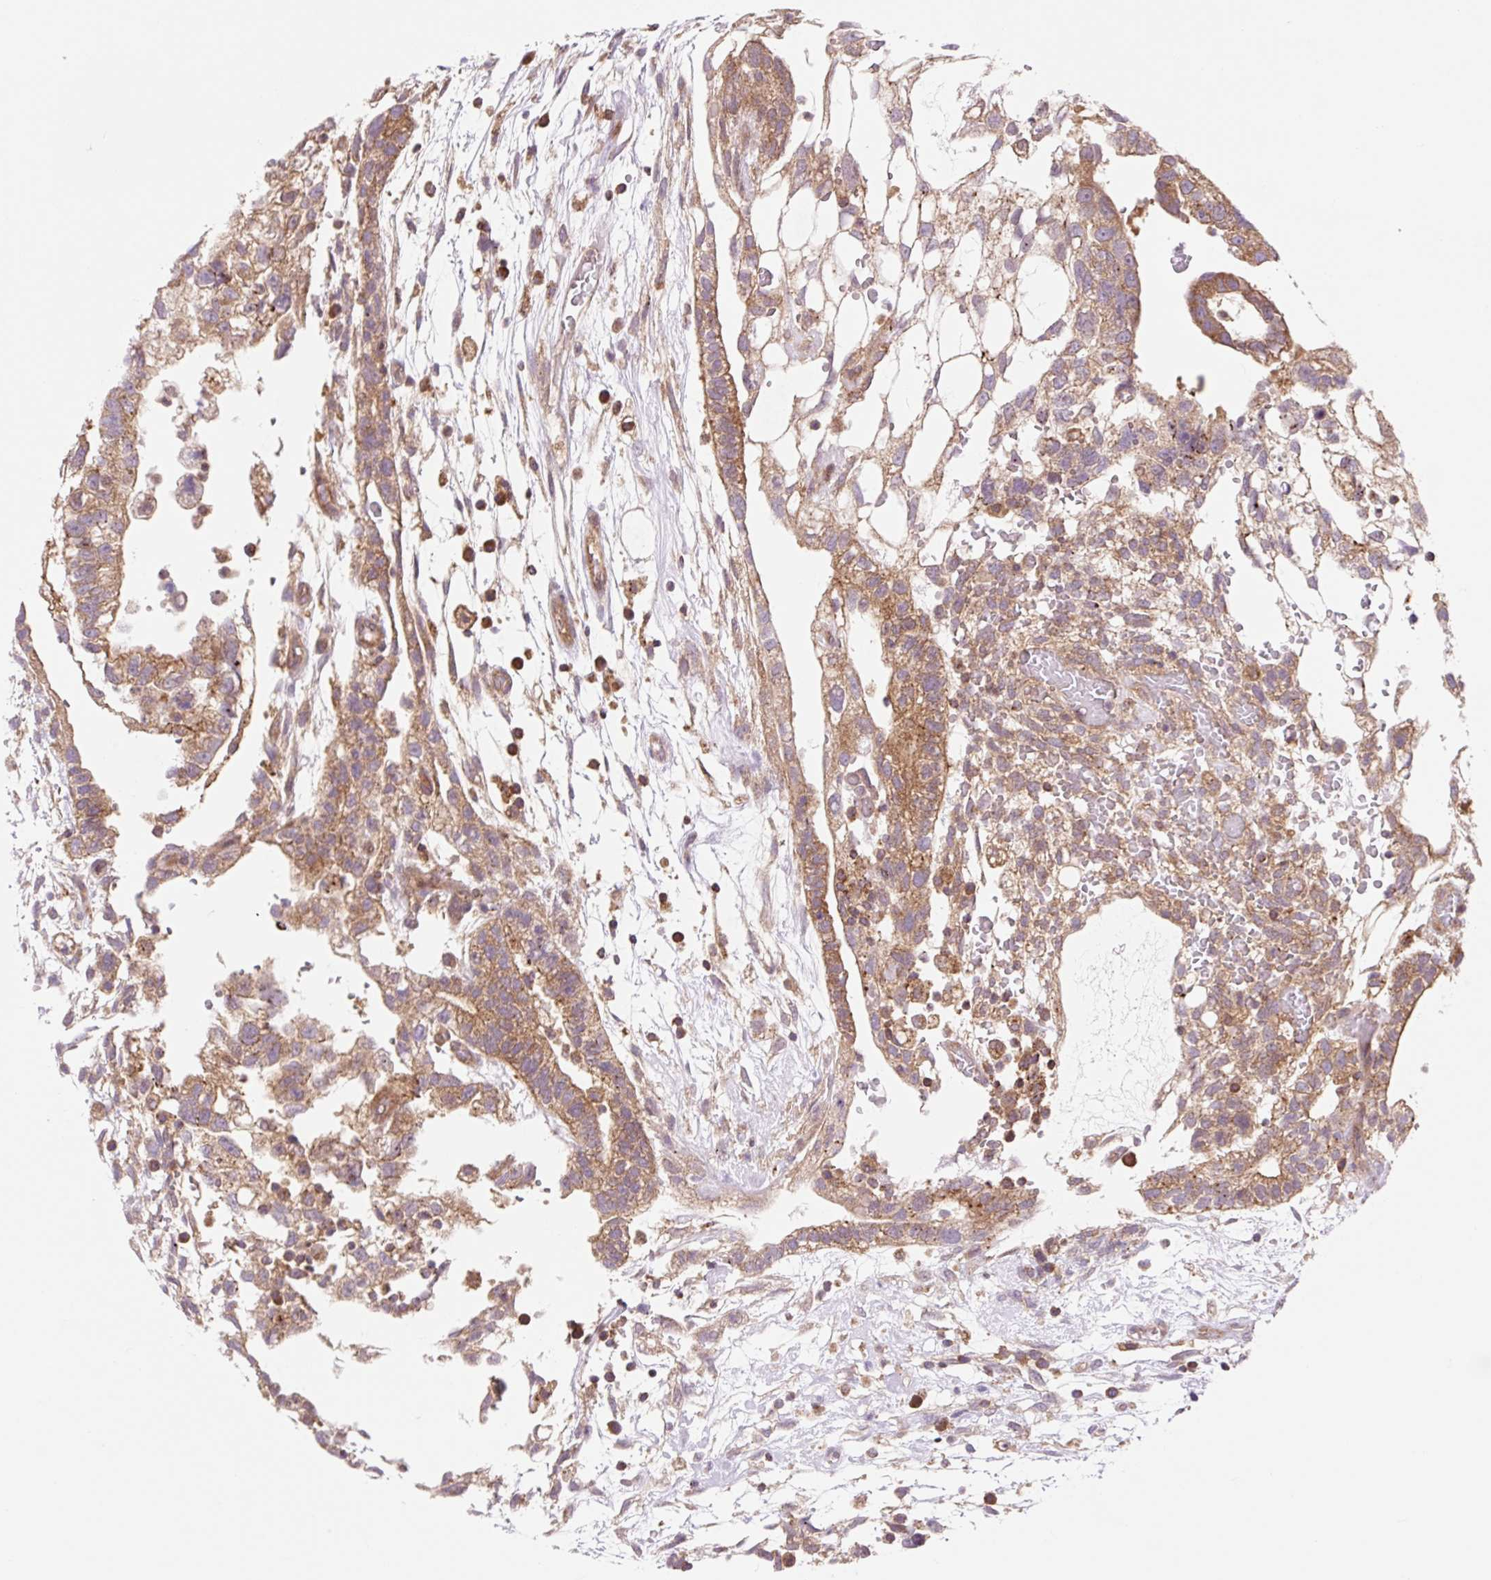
{"staining": {"intensity": "moderate", "quantity": ">75%", "location": "cytoplasmic/membranous"}, "tissue": "testis cancer", "cell_type": "Tumor cells", "image_type": "cancer", "snomed": [{"axis": "morphology", "description": "Carcinoma, Embryonal, NOS"}, {"axis": "topography", "description": "Testis"}], "caption": "Protein staining by immunohistochemistry (IHC) displays moderate cytoplasmic/membranous positivity in approximately >75% of tumor cells in testis cancer (embryonal carcinoma).", "gene": "VPS4A", "patient": {"sex": "male", "age": 32}}